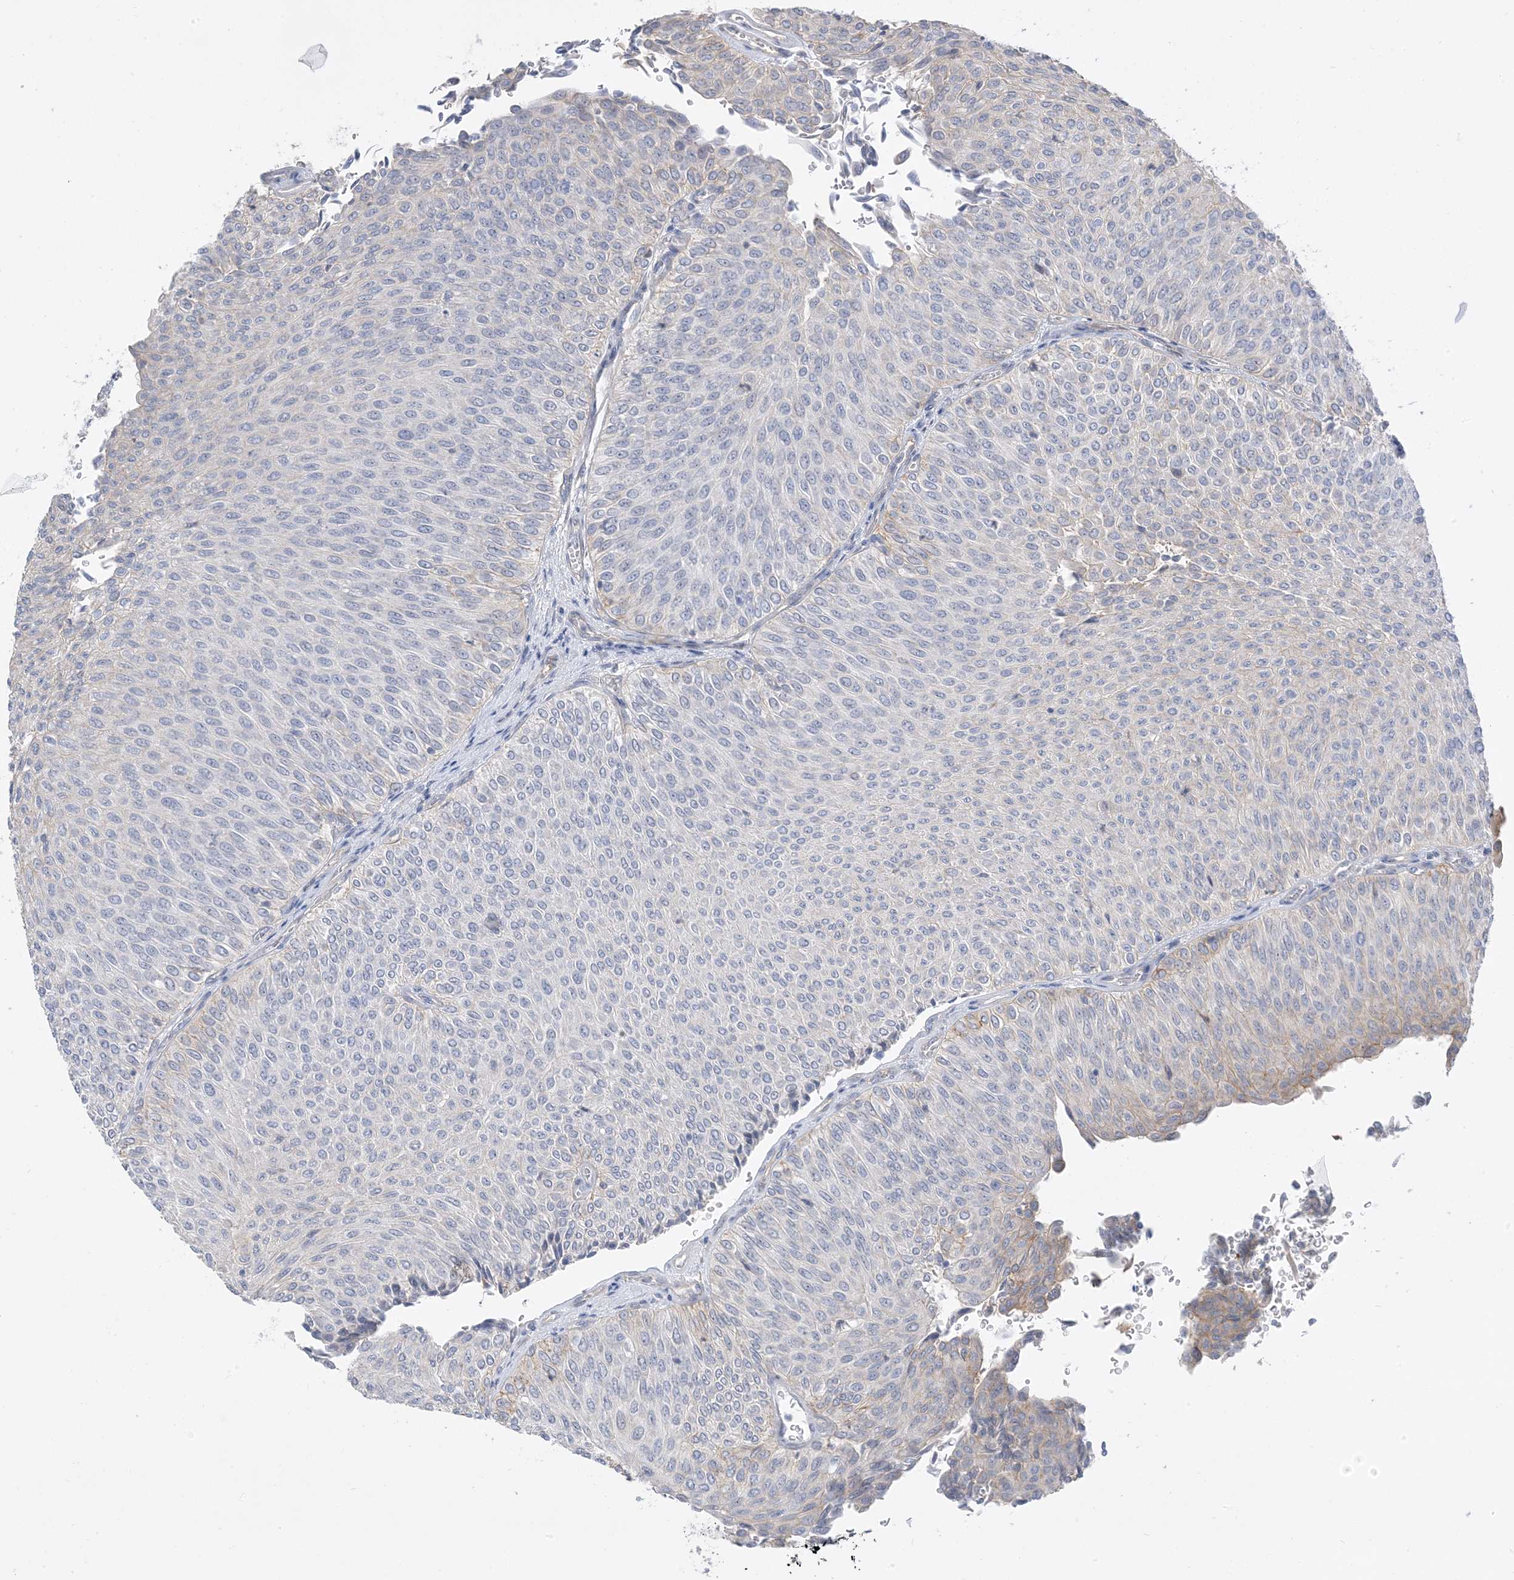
{"staining": {"intensity": "weak", "quantity": "<25%", "location": "cytoplasmic/membranous"}, "tissue": "urothelial cancer", "cell_type": "Tumor cells", "image_type": "cancer", "snomed": [{"axis": "morphology", "description": "Urothelial carcinoma, Low grade"}, {"axis": "topography", "description": "Urinary bladder"}], "caption": "The immunohistochemistry histopathology image has no significant expression in tumor cells of low-grade urothelial carcinoma tissue.", "gene": "IL36B", "patient": {"sex": "male", "age": 78}}